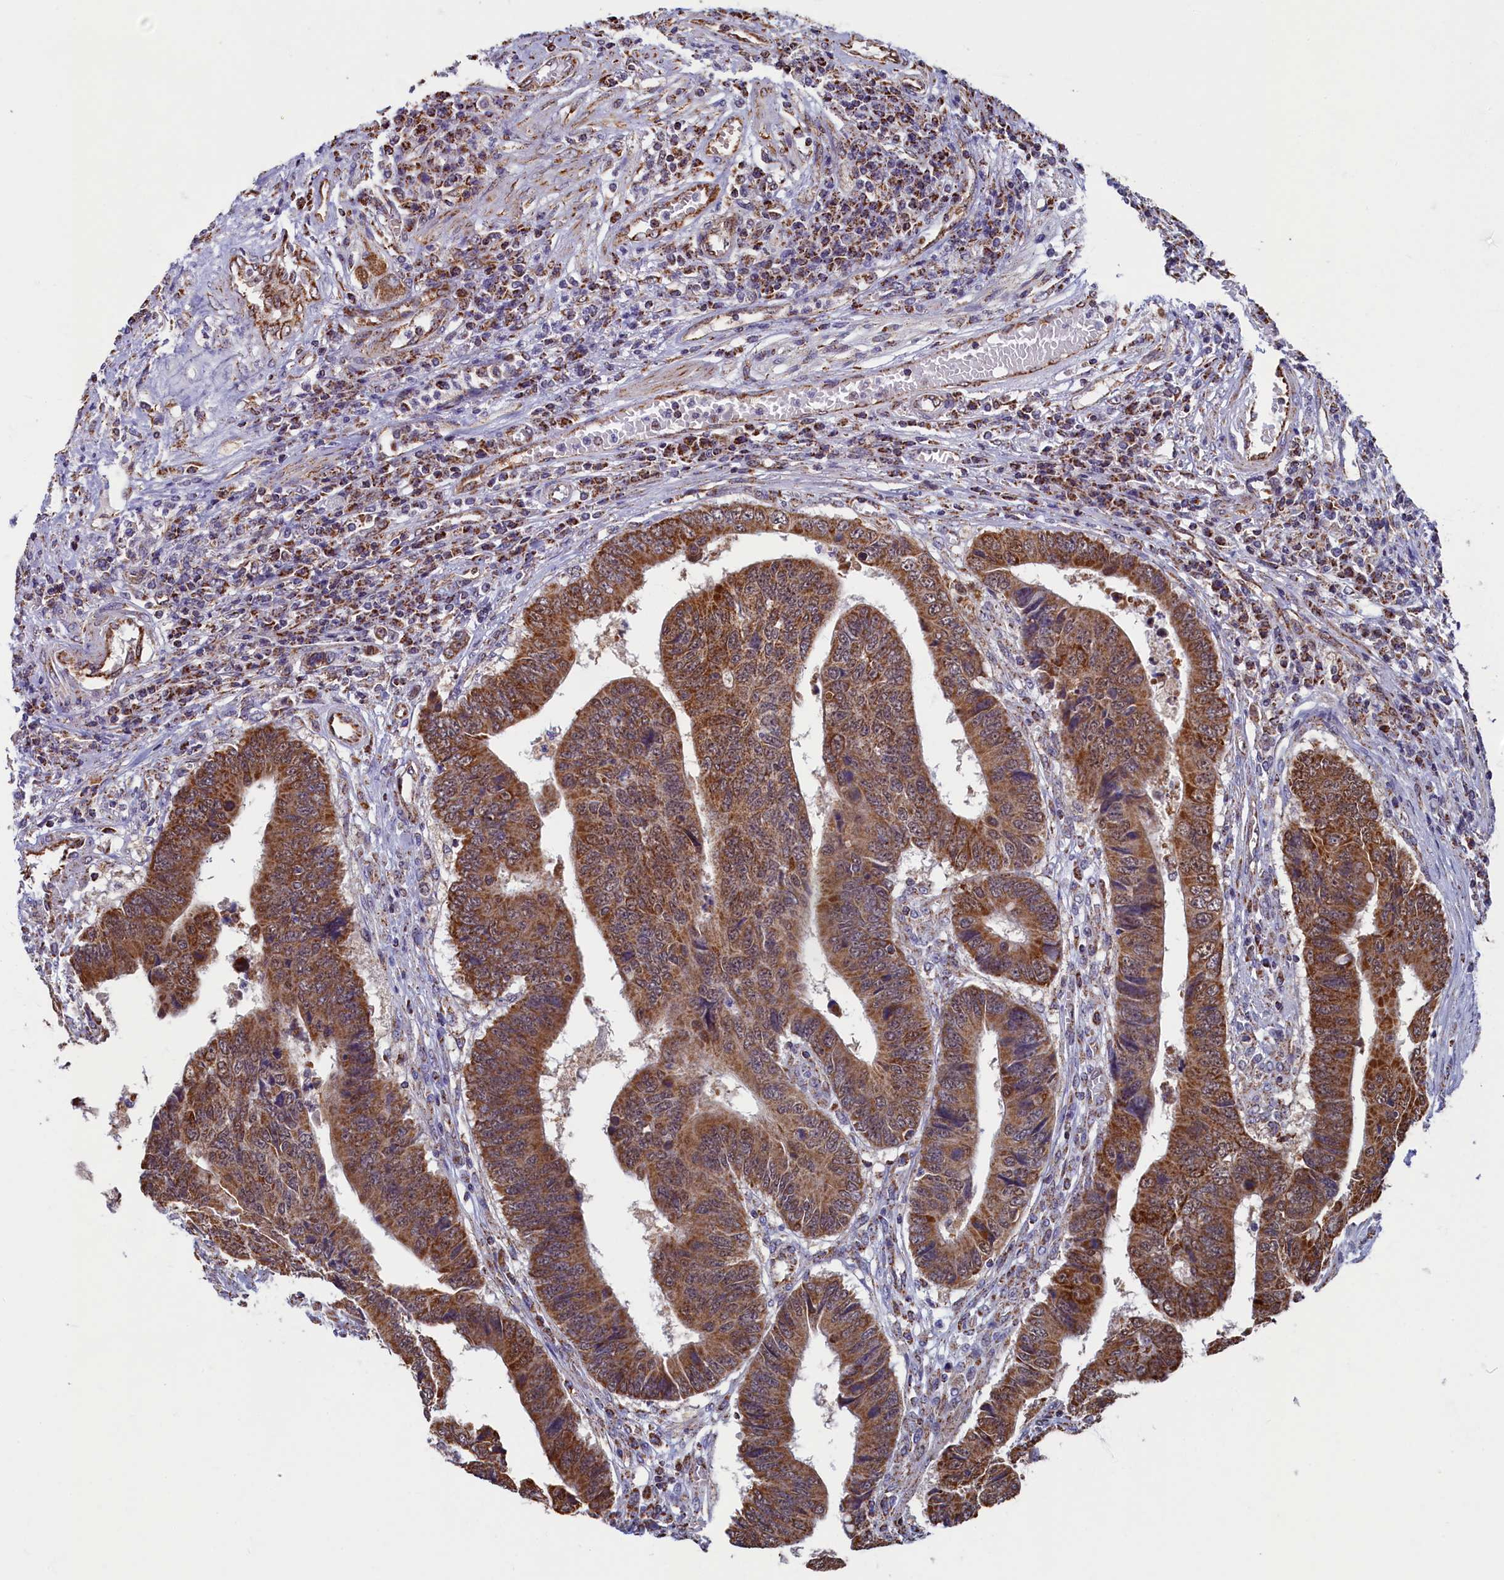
{"staining": {"intensity": "strong", "quantity": ">75%", "location": "cytoplasmic/membranous"}, "tissue": "colorectal cancer", "cell_type": "Tumor cells", "image_type": "cancer", "snomed": [{"axis": "morphology", "description": "Adenocarcinoma, NOS"}, {"axis": "topography", "description": "Rectum"}], "caption": "DAB (3,3'-diaminobenzidine) immunohistochemical staining of human colorectal adenocarcinoma demonstrates strong cytoplasmic/membranous protein staining in about >75% of tumor cells.", "gene": "SPR", "patient": {"sex": "male", "age": 84}}